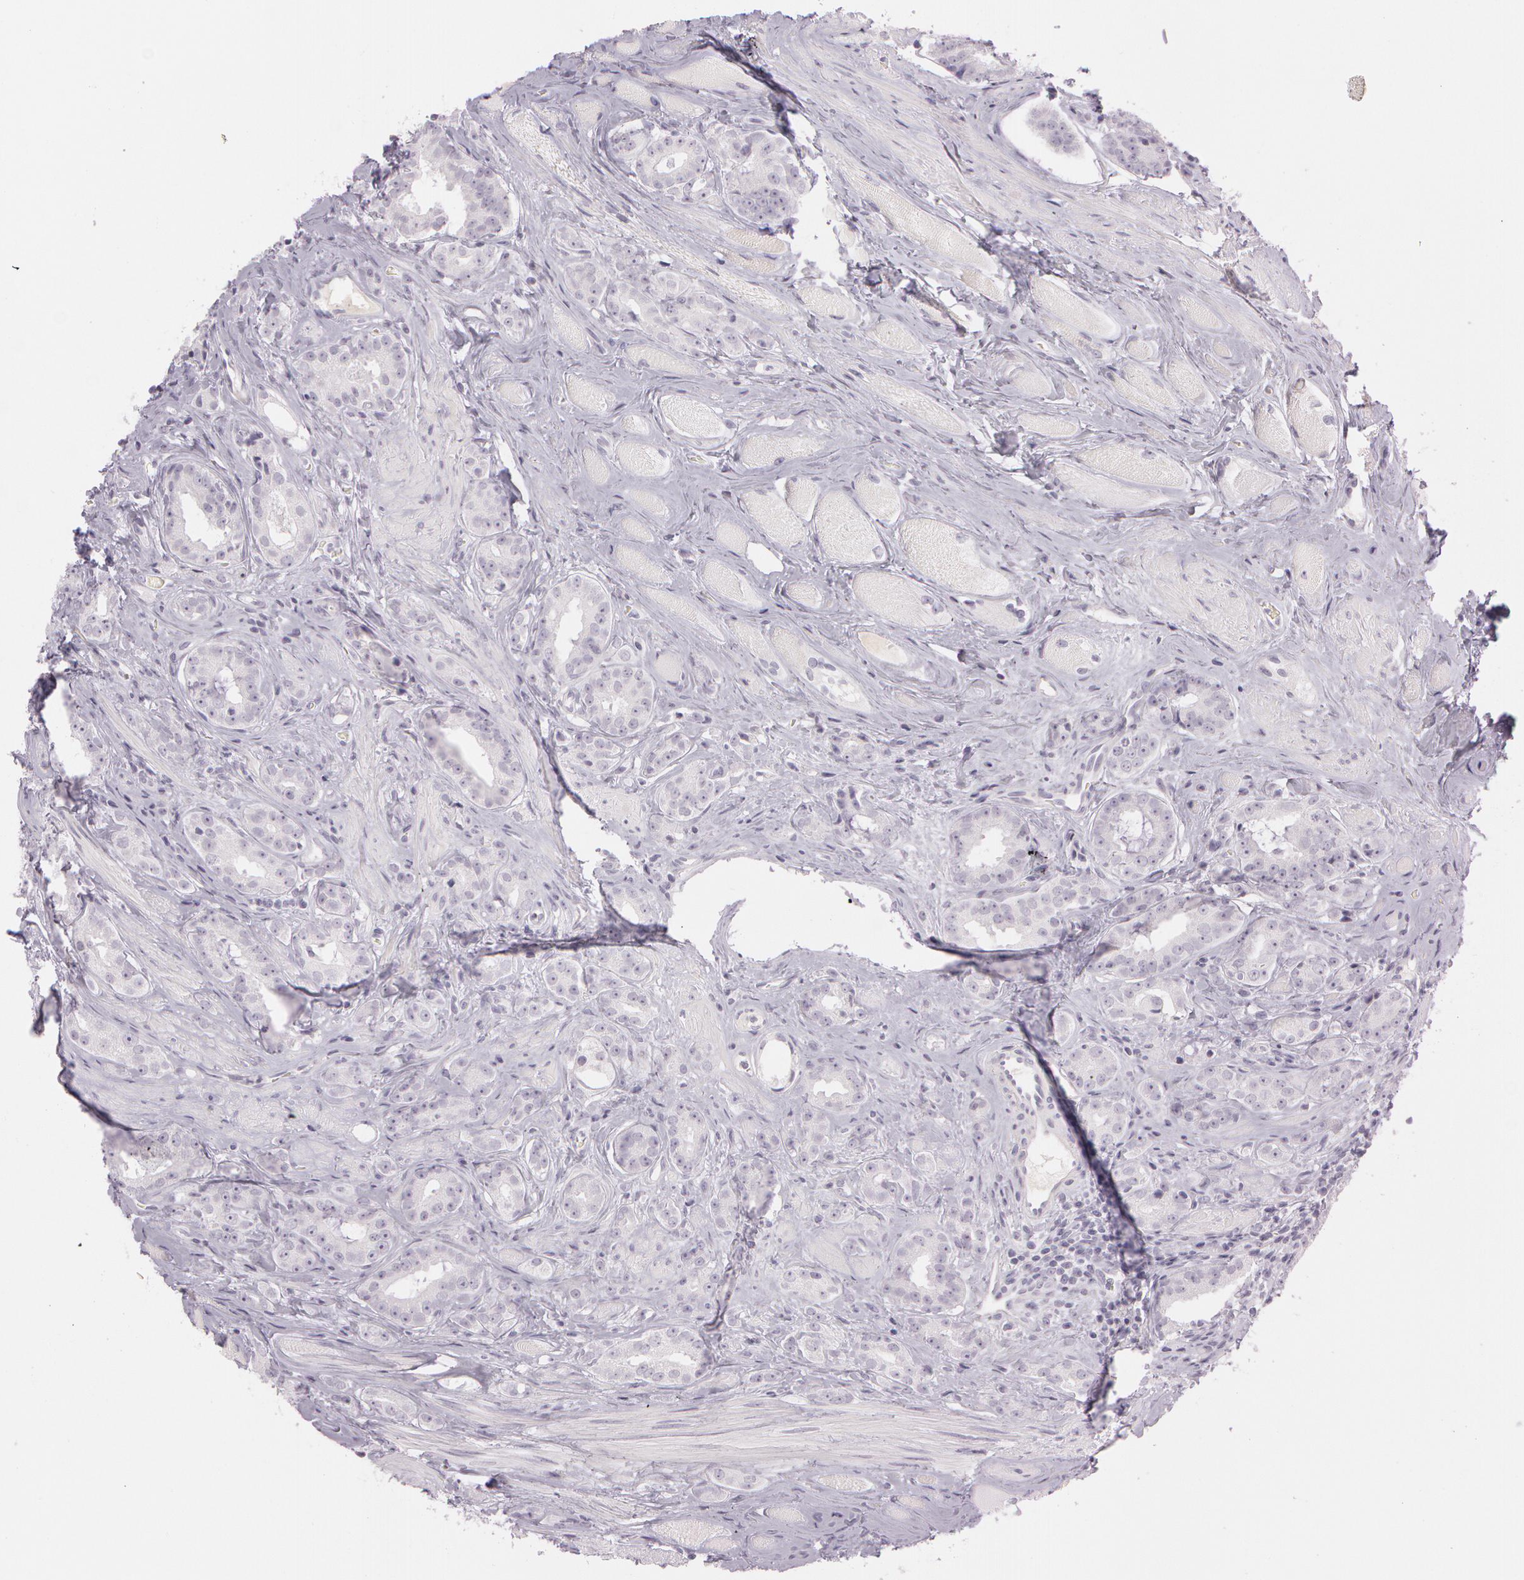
{"staining": {"intensity": "negative", "quantity": "none", "location": "none"}, "tissue": "prostate cancer", "cell_type": "Tumor cells", "image_type": "cancer", "snomed": [{"axis": "morphology", "description": "Adenocarcinoma, Medium grade"}, {"axis": "topography", "description": "Prostate"}], "caption": "Immunohistochemical staining of medium-grade adenocarcinoma (prostate) displays no significant staining in tumor cells. (DAB (3,3'-diaminobenzidine) immunohistochemistry (IHC) visualized using brightfield microscopy, high magnification).", "gene": "OTC", "patient": {"sex": "male", "age": 53}}